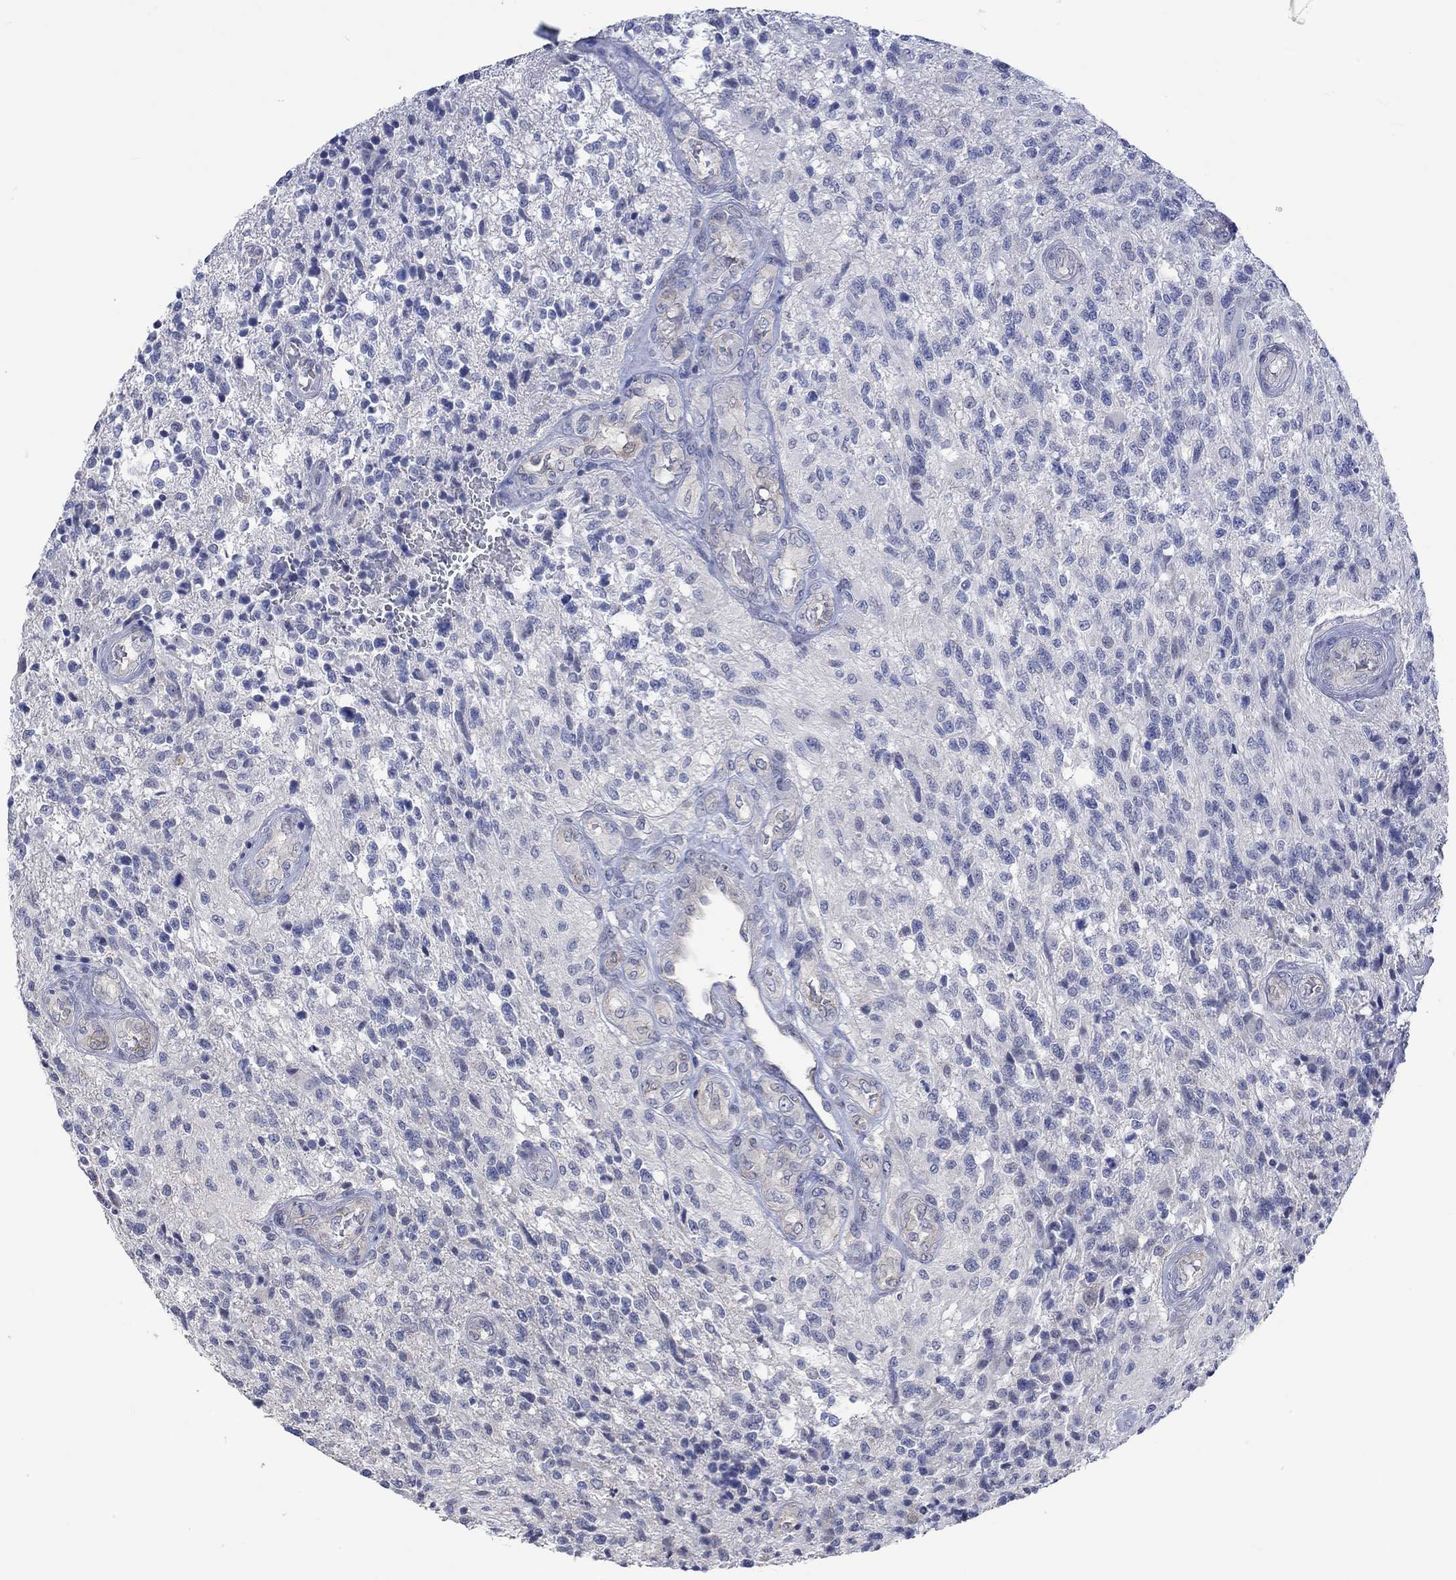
{"staining": {"intensity": "negative", "quantity": "none", "location": "none"}, "tissue": "glioma", "cell_type": "Tumor cells", "image_type": "cancer", "snomed": [{"axis": "morphology", "description": "Glioma, malignant, High grade"}, {"axis": "topography", "description": "Brain"}], "caption": "A high-resolution photomicrograph shows immunohistochemistry staining of glioma, which shows no significant positivity in tumor cells. Brightfield microscopy of IHC stained with DAB (3,3'-diaminobenzidine) (brown) and hematoxylin (blue), captured at high magnification.", "gene": "AGRP", "patient": {"sex": "male", "age": 56}}